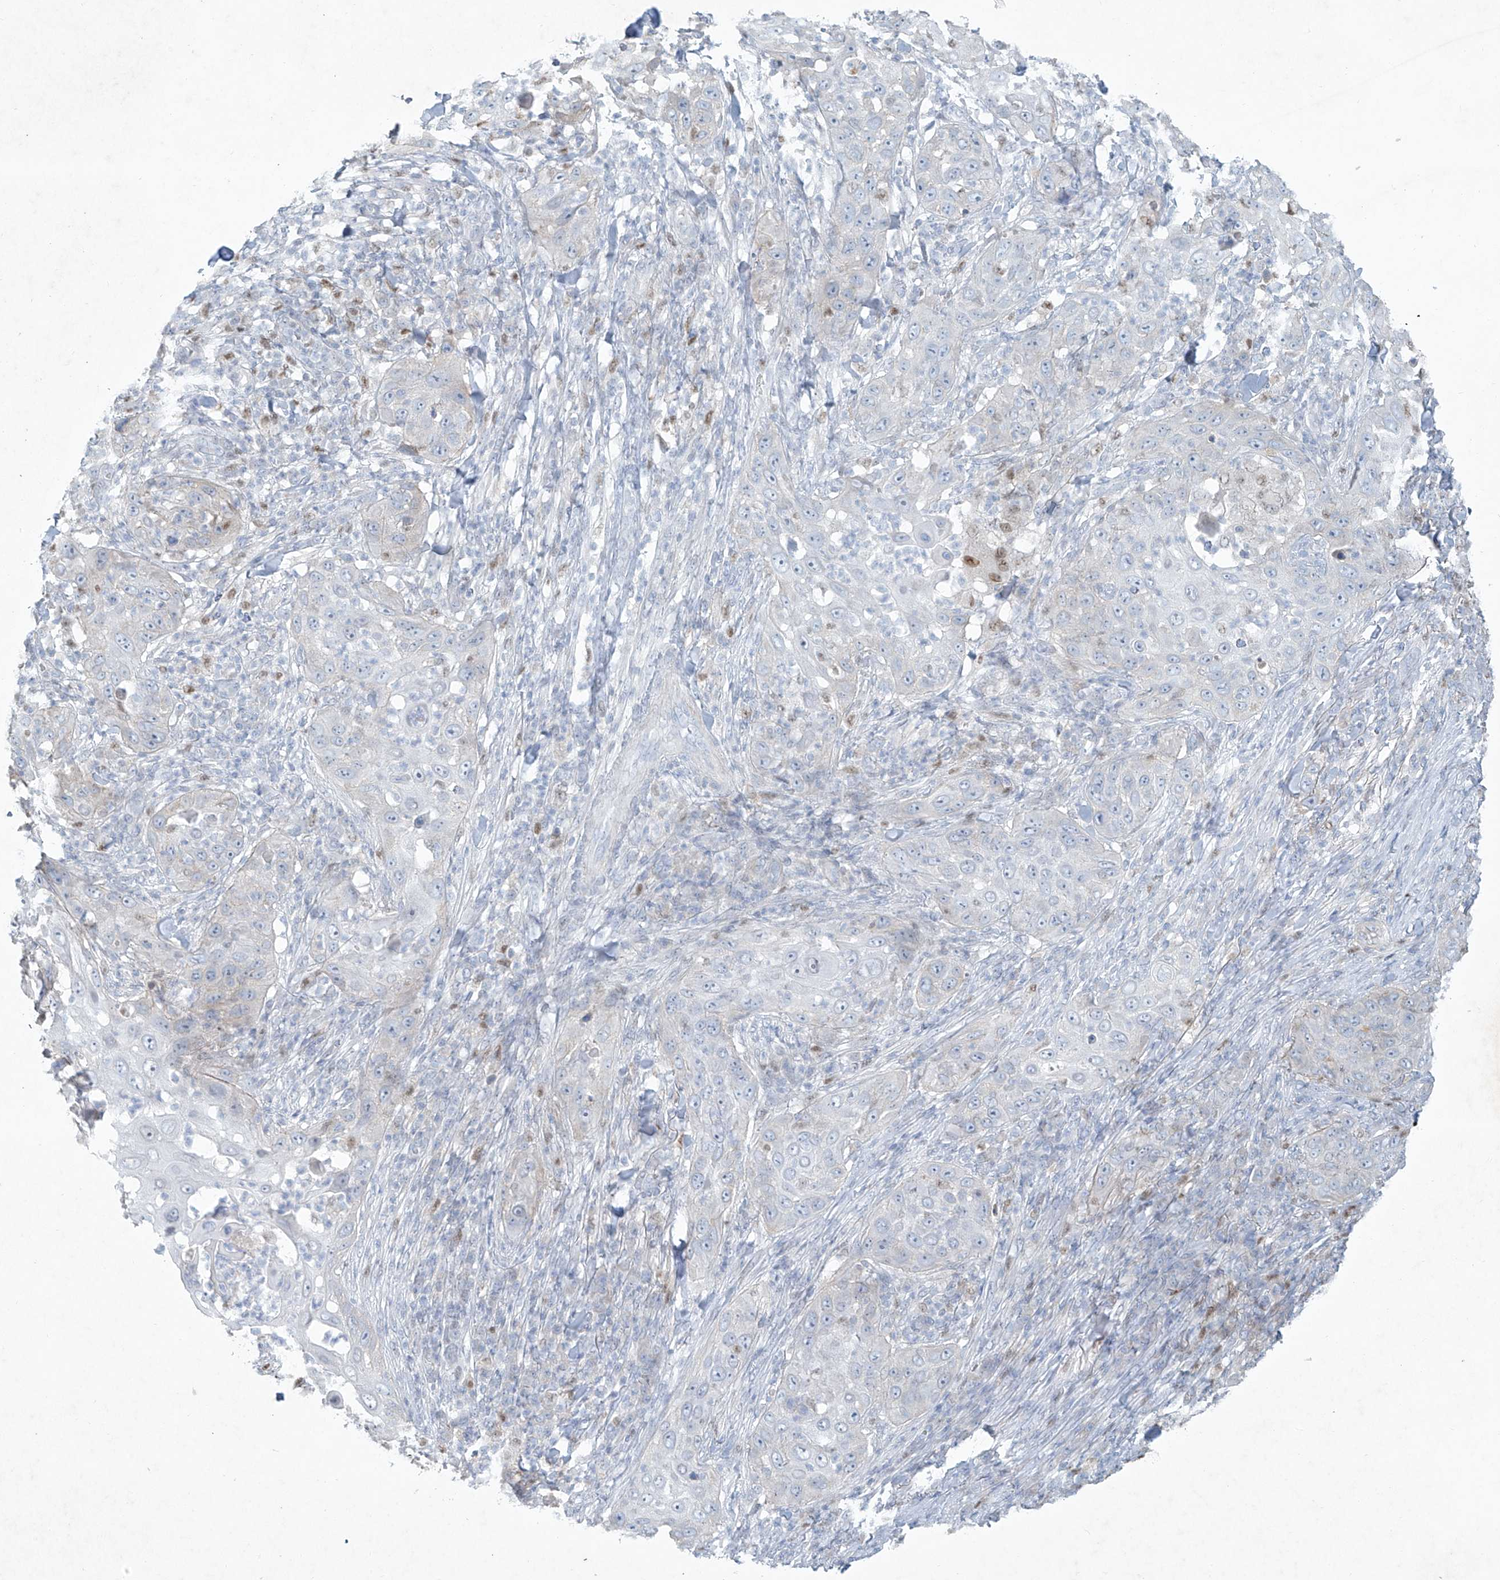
{"staining": {"intensity": "negative", "quantity": "none", "location": "none"}, "tissue": "skin cancer", "cell_type": "Tumor cells", "image_type": "cancer", "snomed": [{"axis": "morphology", "description": "Squamous cell carcinoma, NOS"}, {"axis": "topography", "description": "Skin"}], "caption": "Skin squamous cell carcinoma was stained to show a protein in brown. There is no significant staining in tumor cells. (DAB (3,3'-diaminobenzidine) IHC visualized using brightfield microscopy, high magnification).", "gene": "TUBE1", "patient": {"sex": "female", "age": 44}}